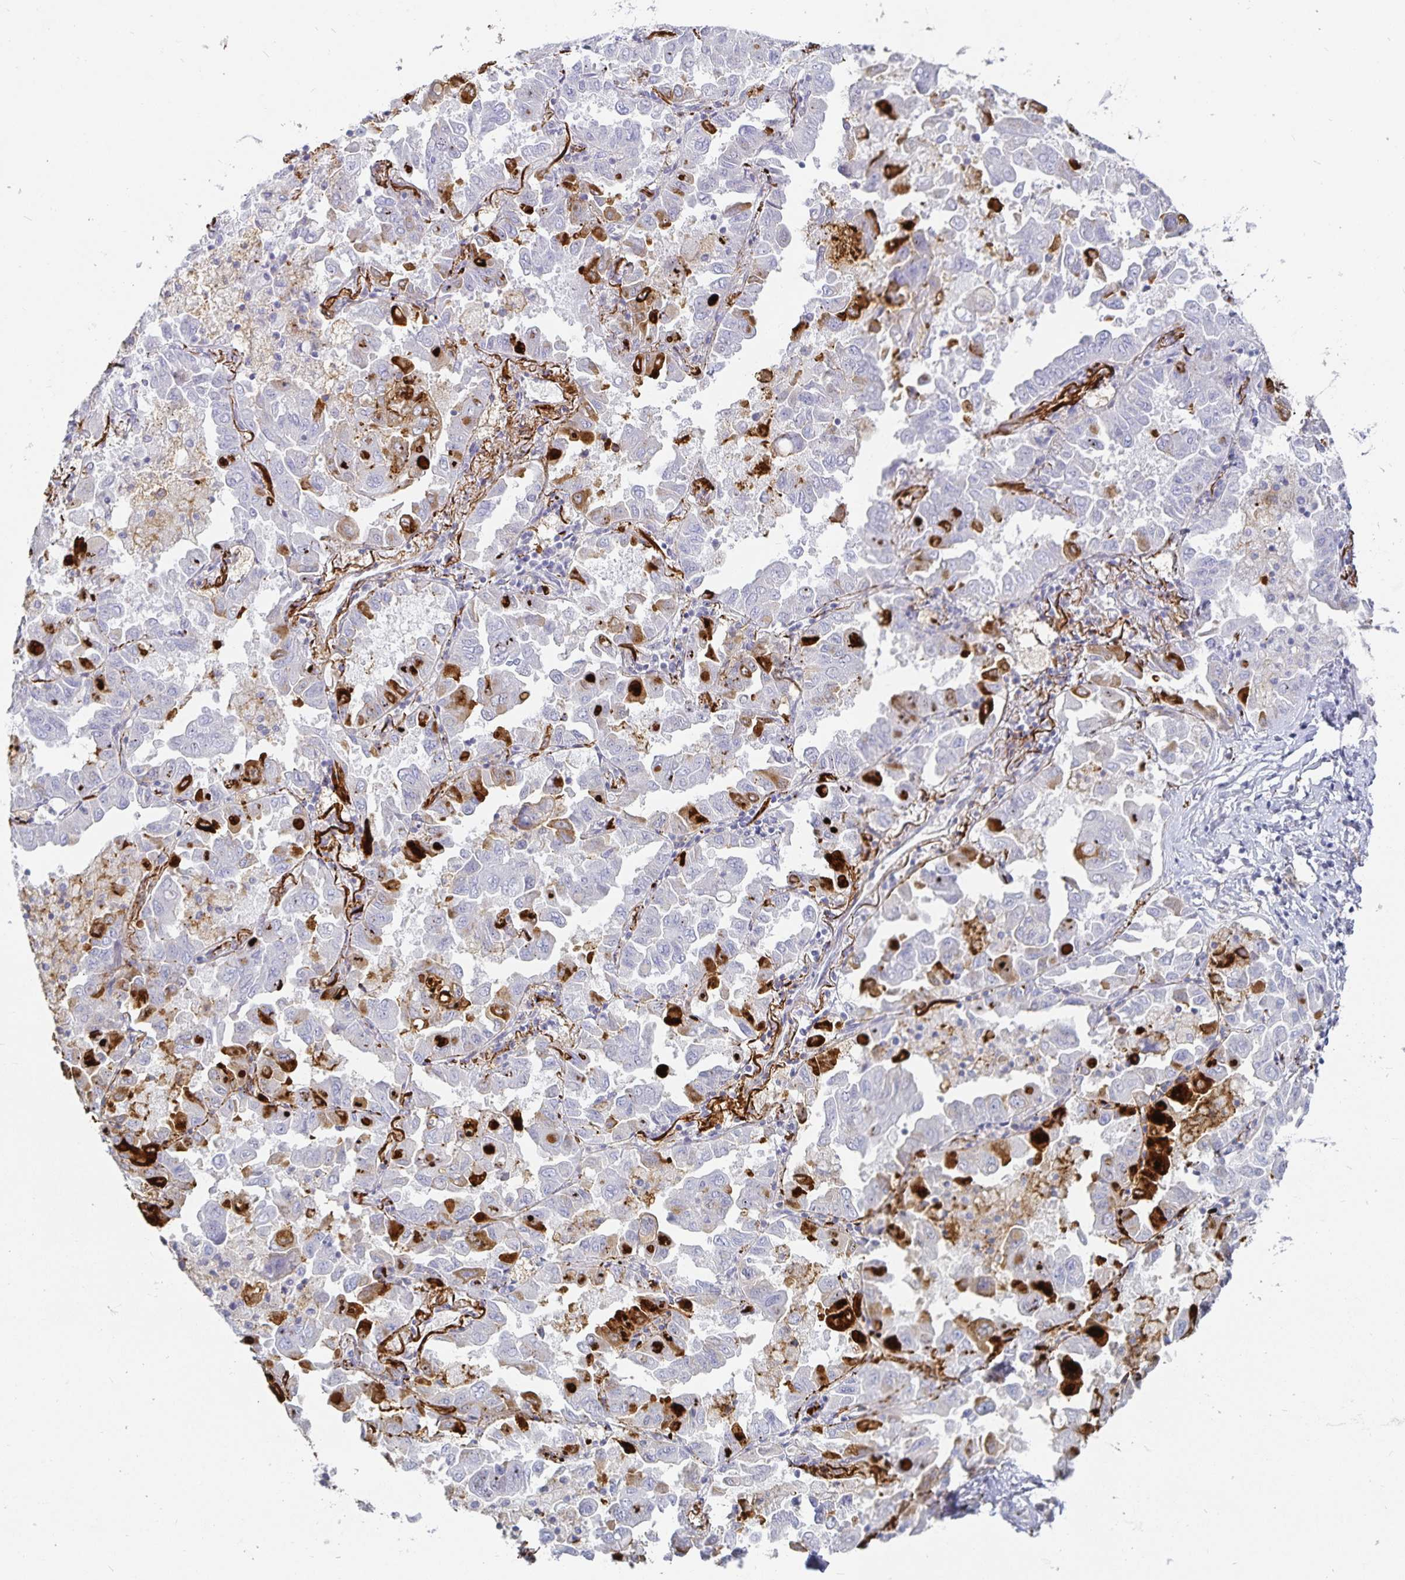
{"staining": {"intensity": "strong", "quantity": "<25%", "location": "cytoplasmic/membranous"}, "tissue": "lung cancer", "cell_type": "Tumor cells", "image_type": "cancer", "snomed": [{"axis": "morphology", "description": "Adenocarcinoma, NOS"}, {"axis": "topography", "description": "Lung"}], "caption": "The immunohistochemical stain shows strong cytoplasmic/membranous positivity in tumor cells of lung cancer tissue.", "gene": "SFTPA1", "patient": {"sex": "male", "age": 64}}